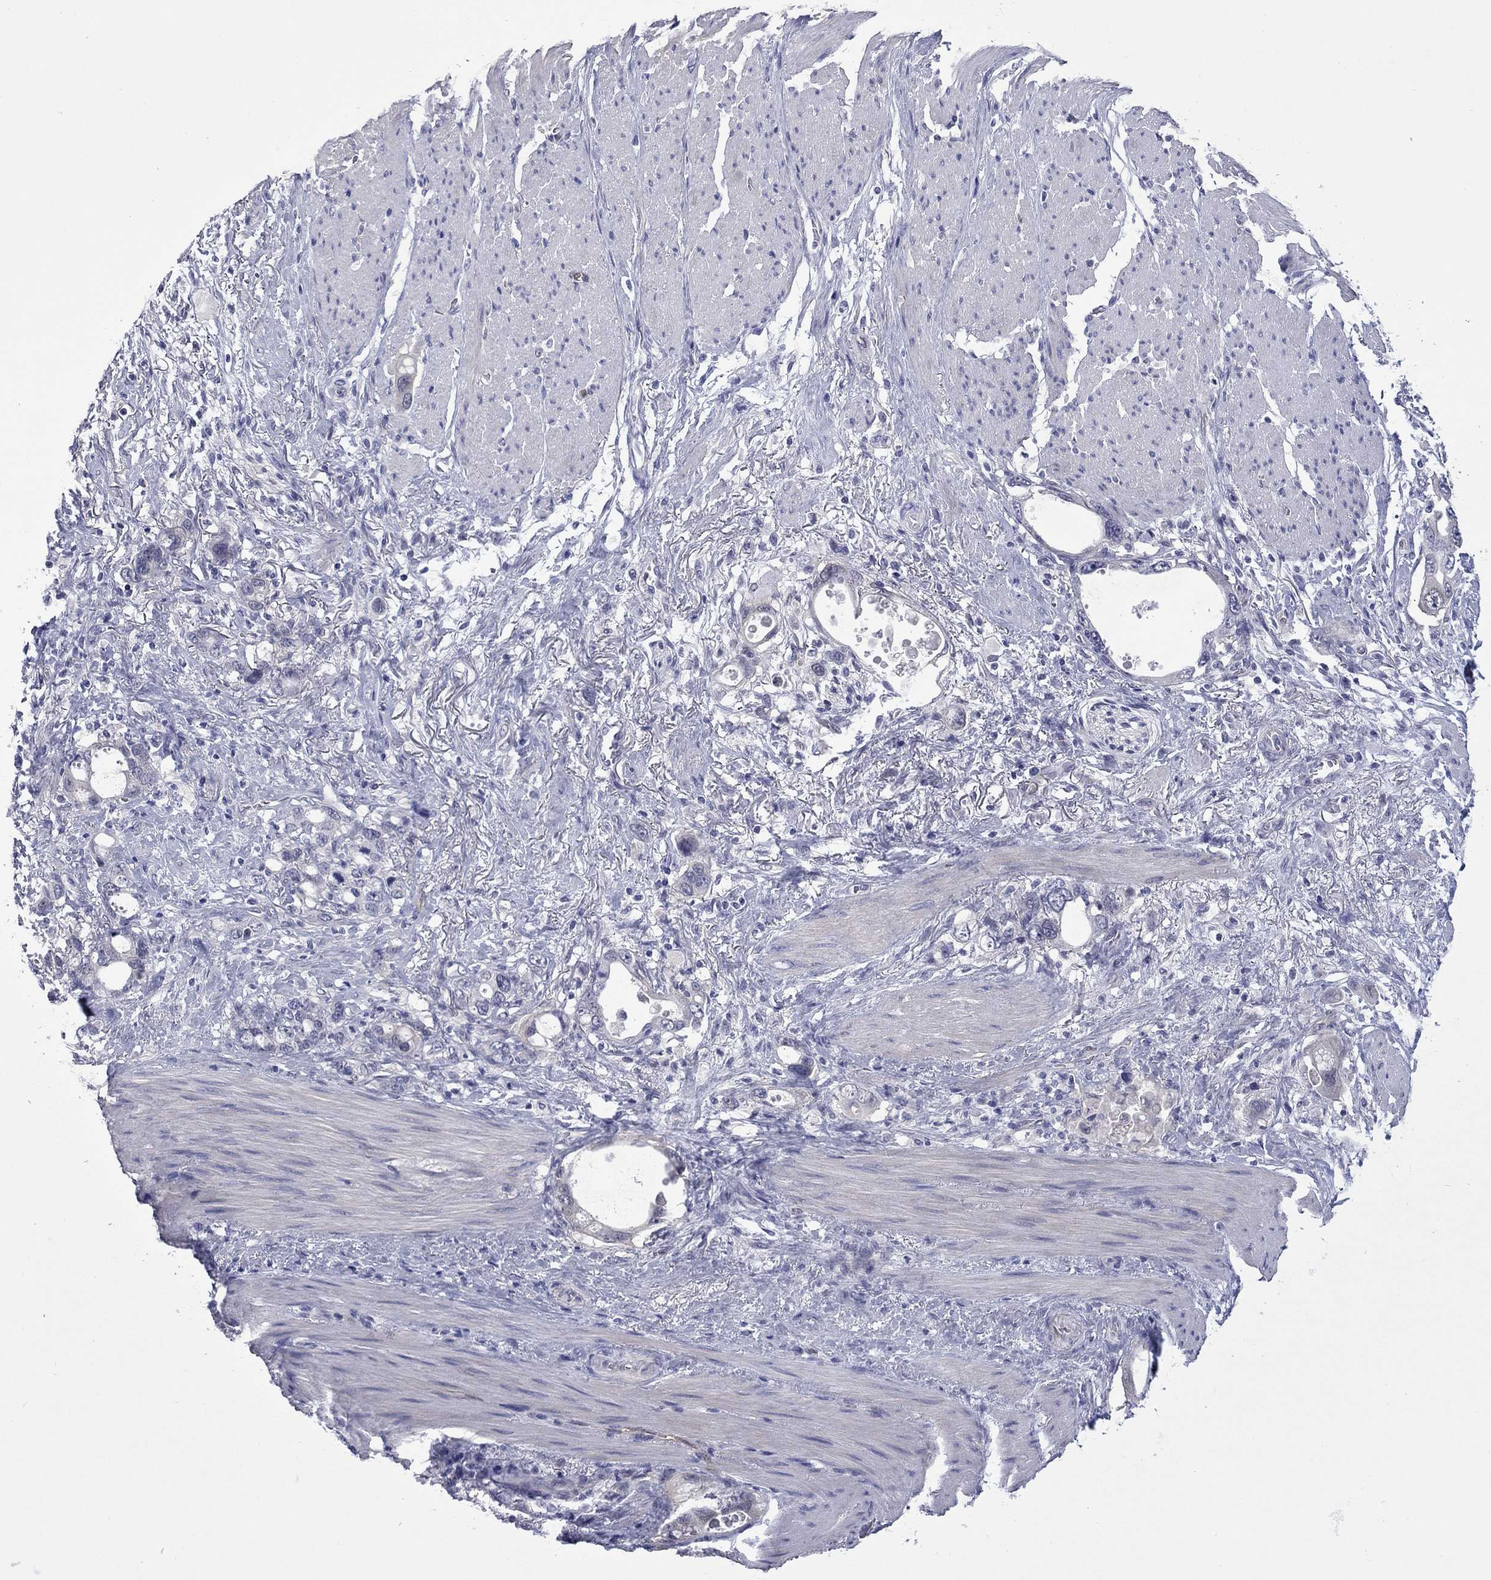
{"staining": {"intensity": "negative", "quantity": "none", "location": "none"}, "tissue": "stomach cancer", "cell_type": "Tumor cells", "image_type": "cancer", "snomed": [{"axis": "morphology", "description": "Adenocarcinoma, NOS"}, {"axis": "topography", "description": "Stomach, upper"}], "caption": "An image of stomach cancer stained for a protein exhibits no brown staining in tumor cells.", "gene": "CTNNBIP1", "patient": {"sex": "male", "age": 74}}